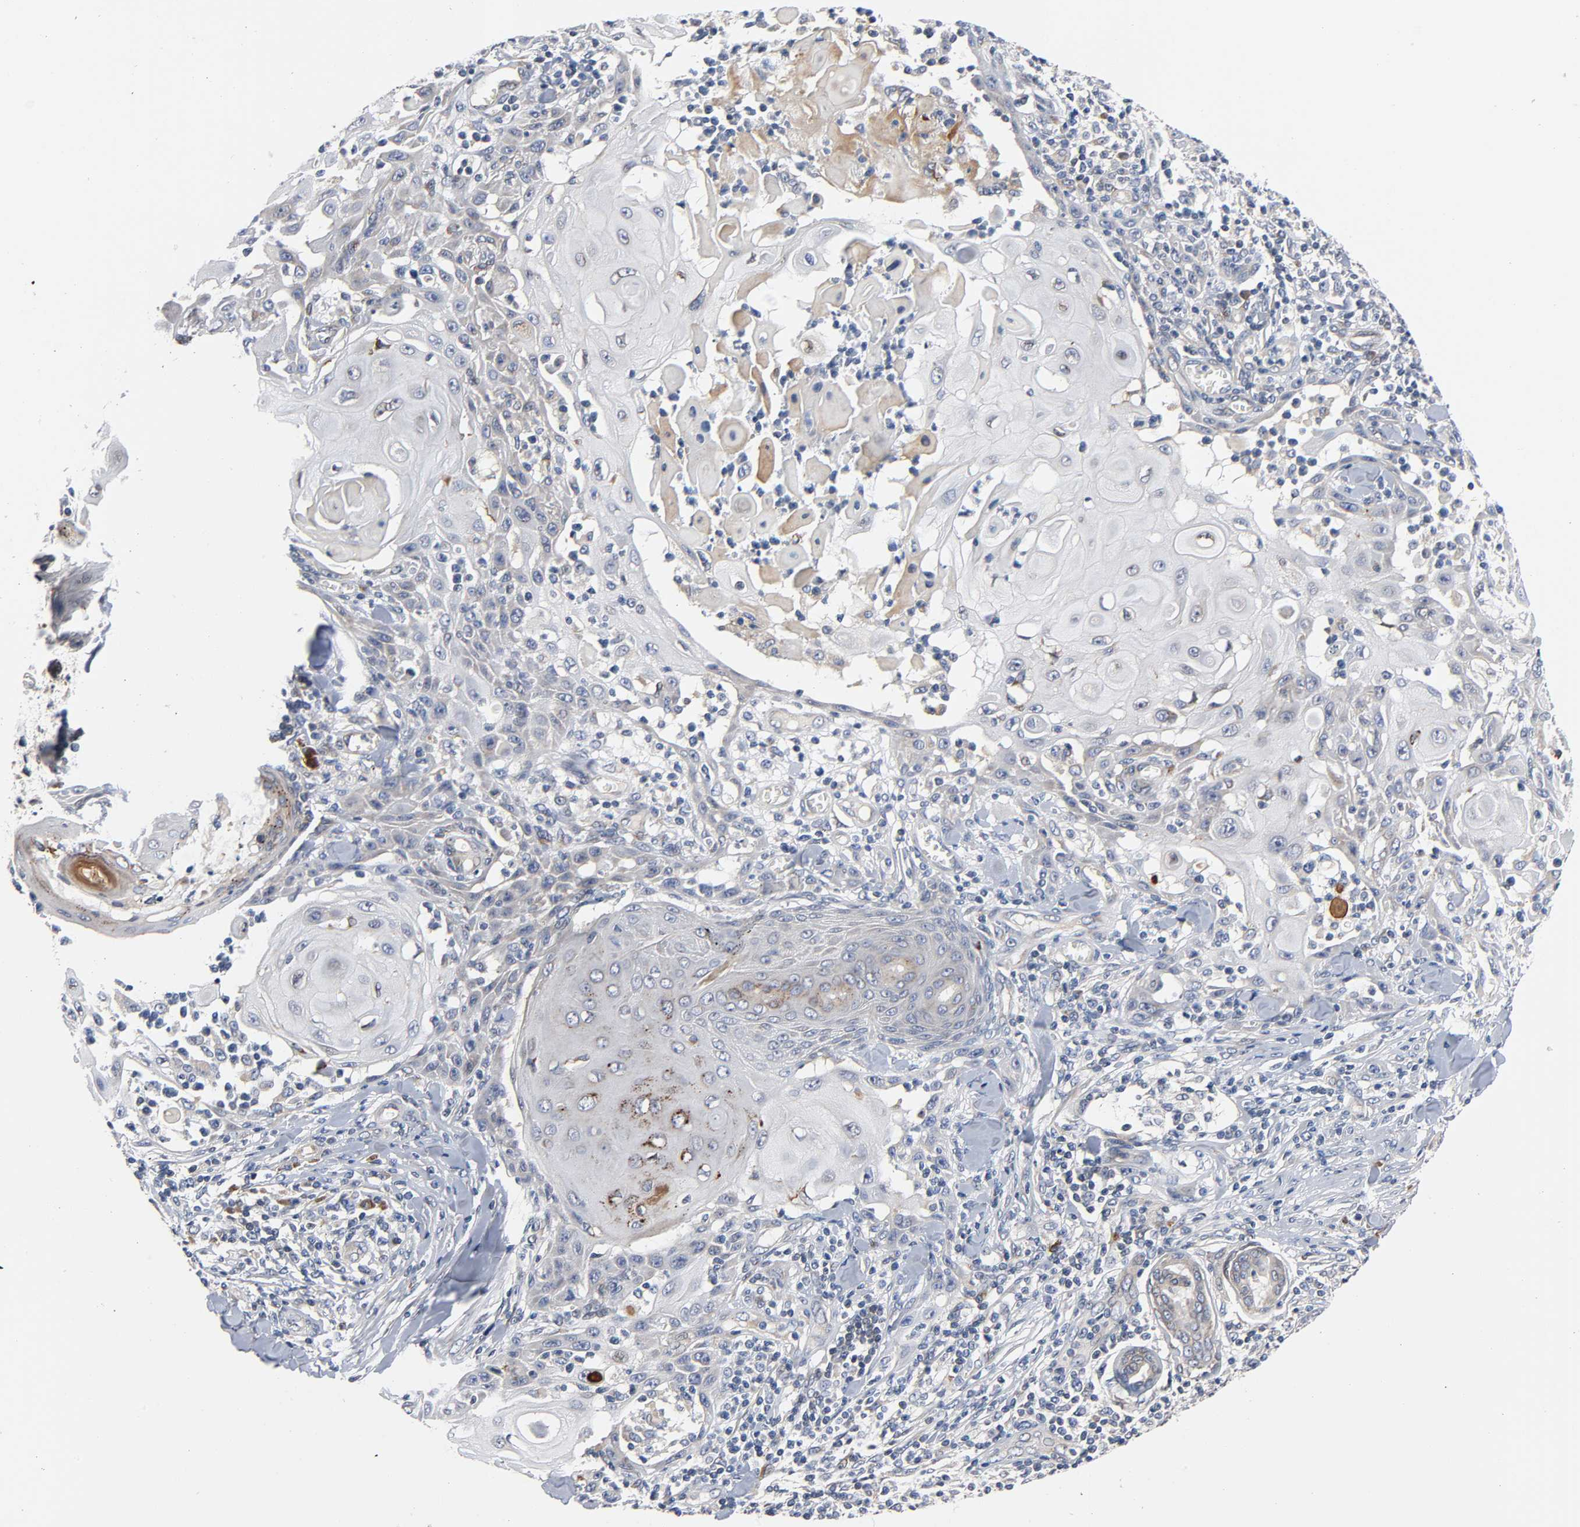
{"staining": {"intensity": "moderate", "quantity": "<25%", "location": "cytoplasmic/membranous"}, "tissue": "skin cancer", "cell_type": "Tumor cells", "image_type": "cancer", "snomed": [{"axis": "morphology", "description": "Squamous cell carcinoma, NOS"}, {"axis": "topography", "description": "Skin"}], "caption": "High-power microscopy captured an IHC histopathology image of skin cancer (squamous cell carcinoma), revealing moderate cytoplasmic/membranous staining in about <25% of tumor cells.", "gene": "ASB6", "patient": {"sex": "male", "age": 24}}